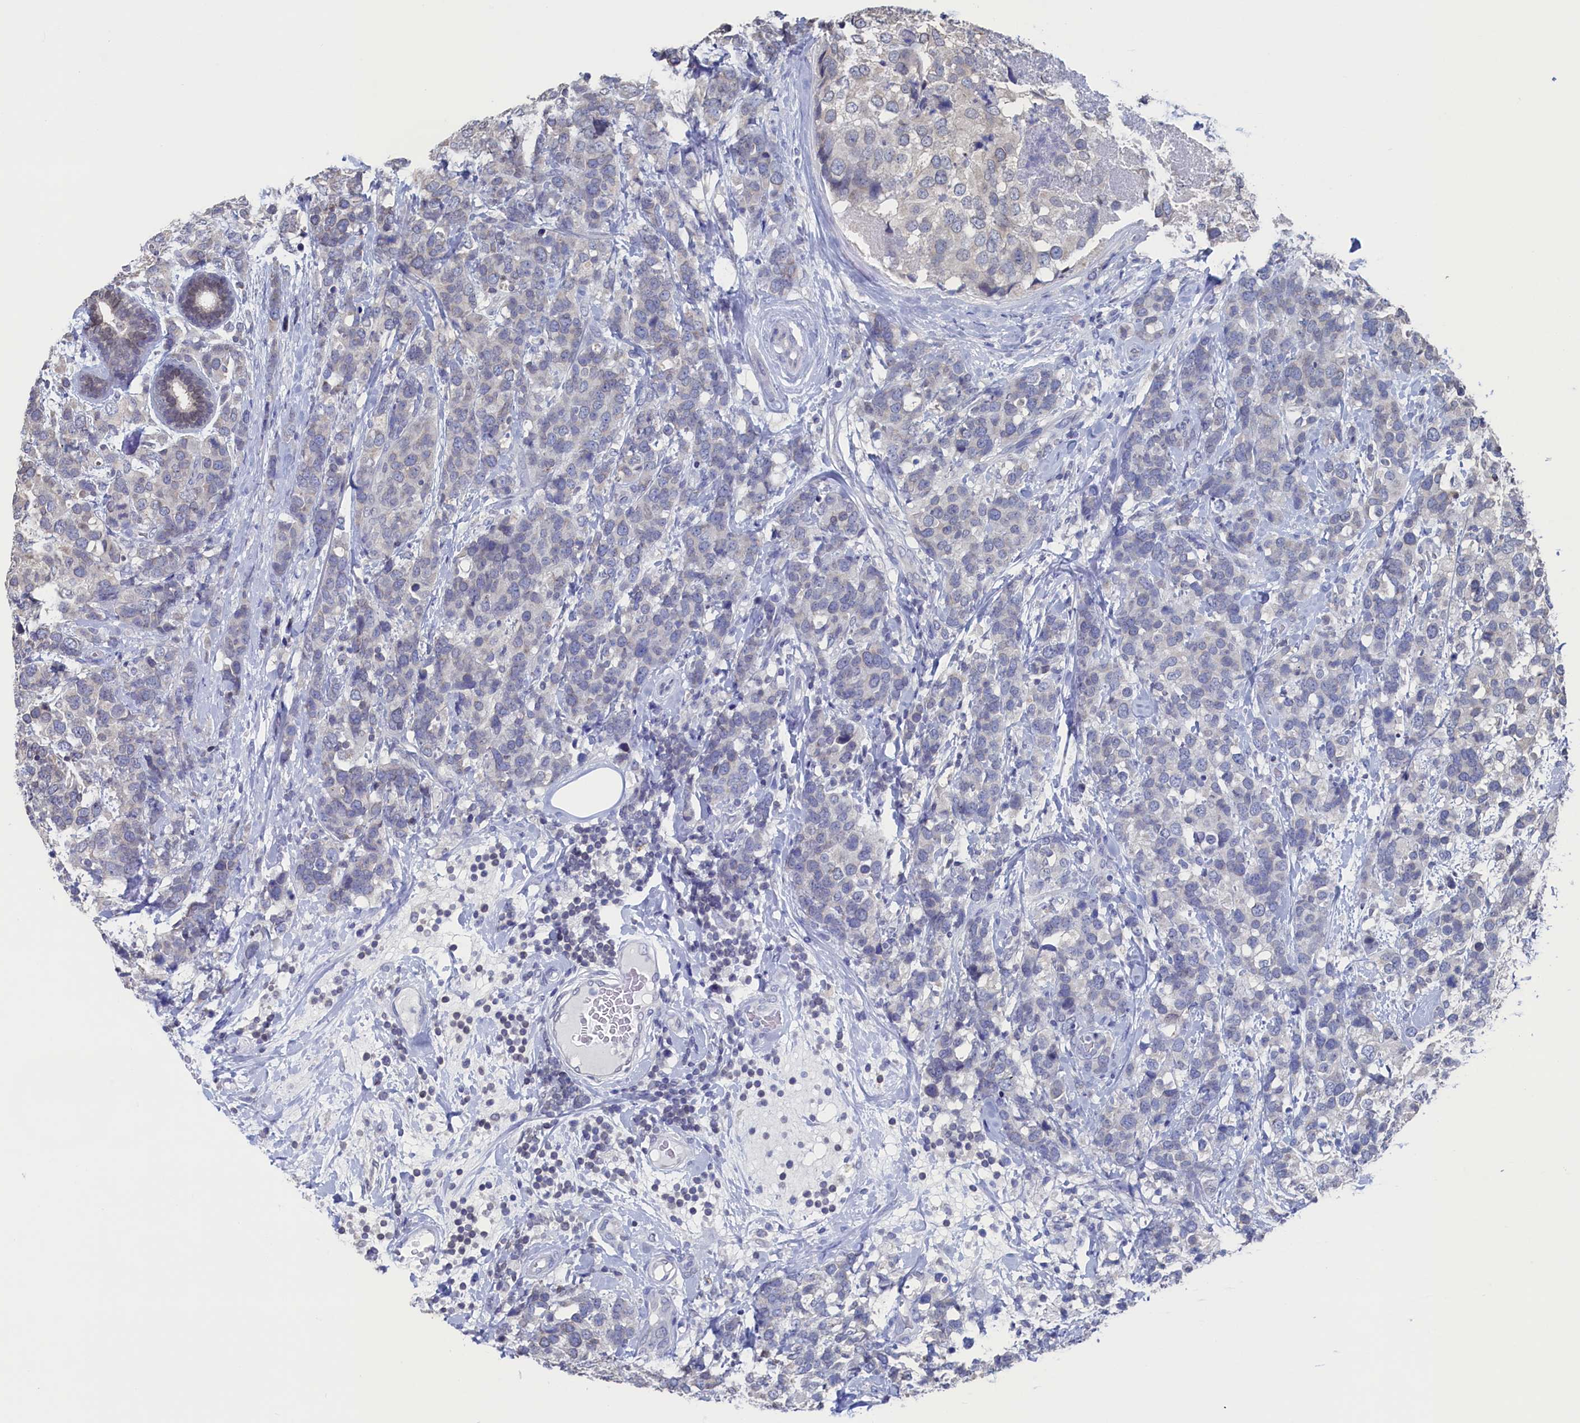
{"staining": {"intensity": "negative", "quantity": "none", "location": "none"}, "tissue": "breast cancer", "cell_type": "Tumor cells", "image_type": "cancer", "snomed": [{"axis": "morphology", "description": "Lobular carcinoma"}, {"axis": "topography", "description": "Breast"}], "caption": "The immunohistochemistry (IHC) micrograph has no significant expression in tumor cells of lobular carcinoma (breast) tissue. Brightfield microscopy of IHC stained with DAB (3,3'-diaminobenzidine) (brown) and hematoxylin (blue), captured at high magnification.", "gene": "C11orf54", "patient": {"sex": "female", "age": 59}}